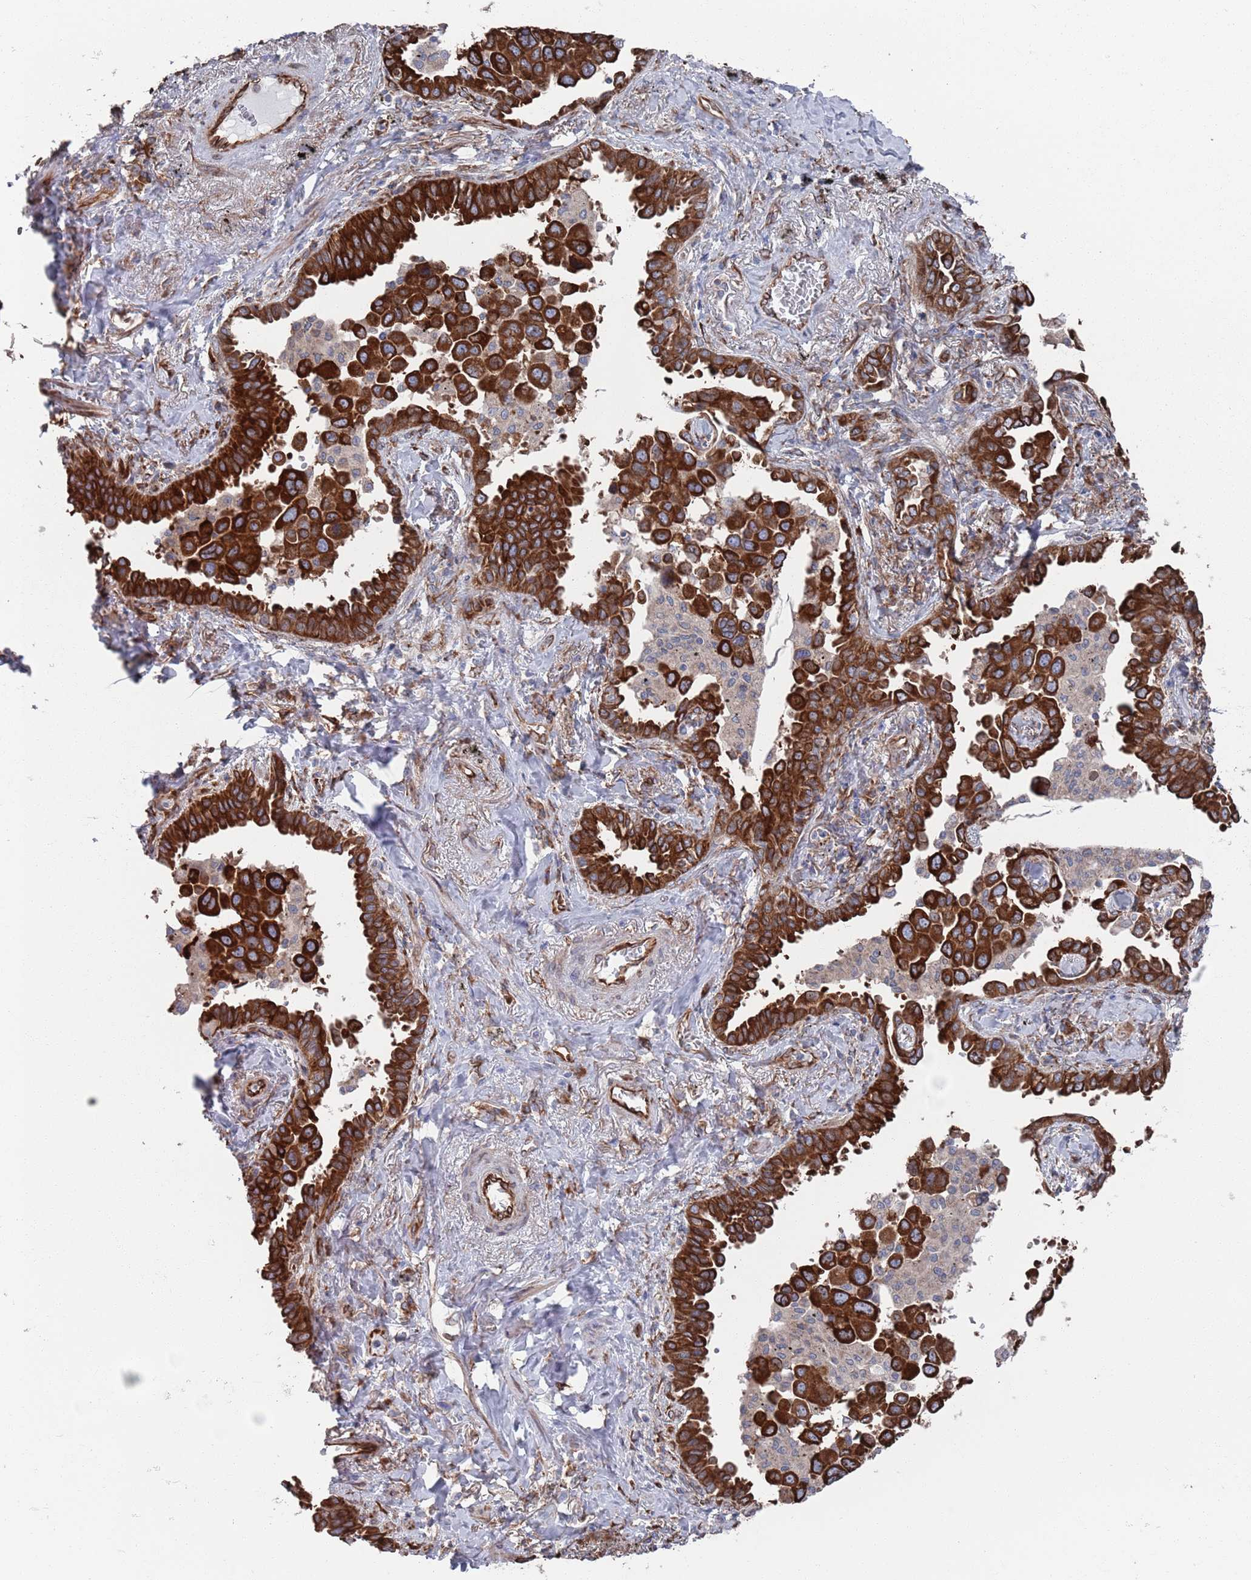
{"staining": {"intensity": "strong", "quantity": ">75%", "location": "cytoplasmic/membranous"}, "tissue": "lung cancer", "cell_type": "Tumor cells", "image_type": "cancer", "snomed": [{"axis": "morphology", "description": "Adenocarcinoma, NOS"}, {"axis": "topography", "description": "Lung"}], "caption": "Immunohistochemistry (IHC) photomicrograph of neoplastic tissue: adenocarcinoma (lung) stained using immunohistochemistry (IHC) shows high levels of strong protein expression localized specifically in the cytoplasmic/membranous of tumor cells, appearing as a cytoplasmic/membranous brown color.", "gene": "CCDC106", "patient": {"sex": "male", "age": 67}}